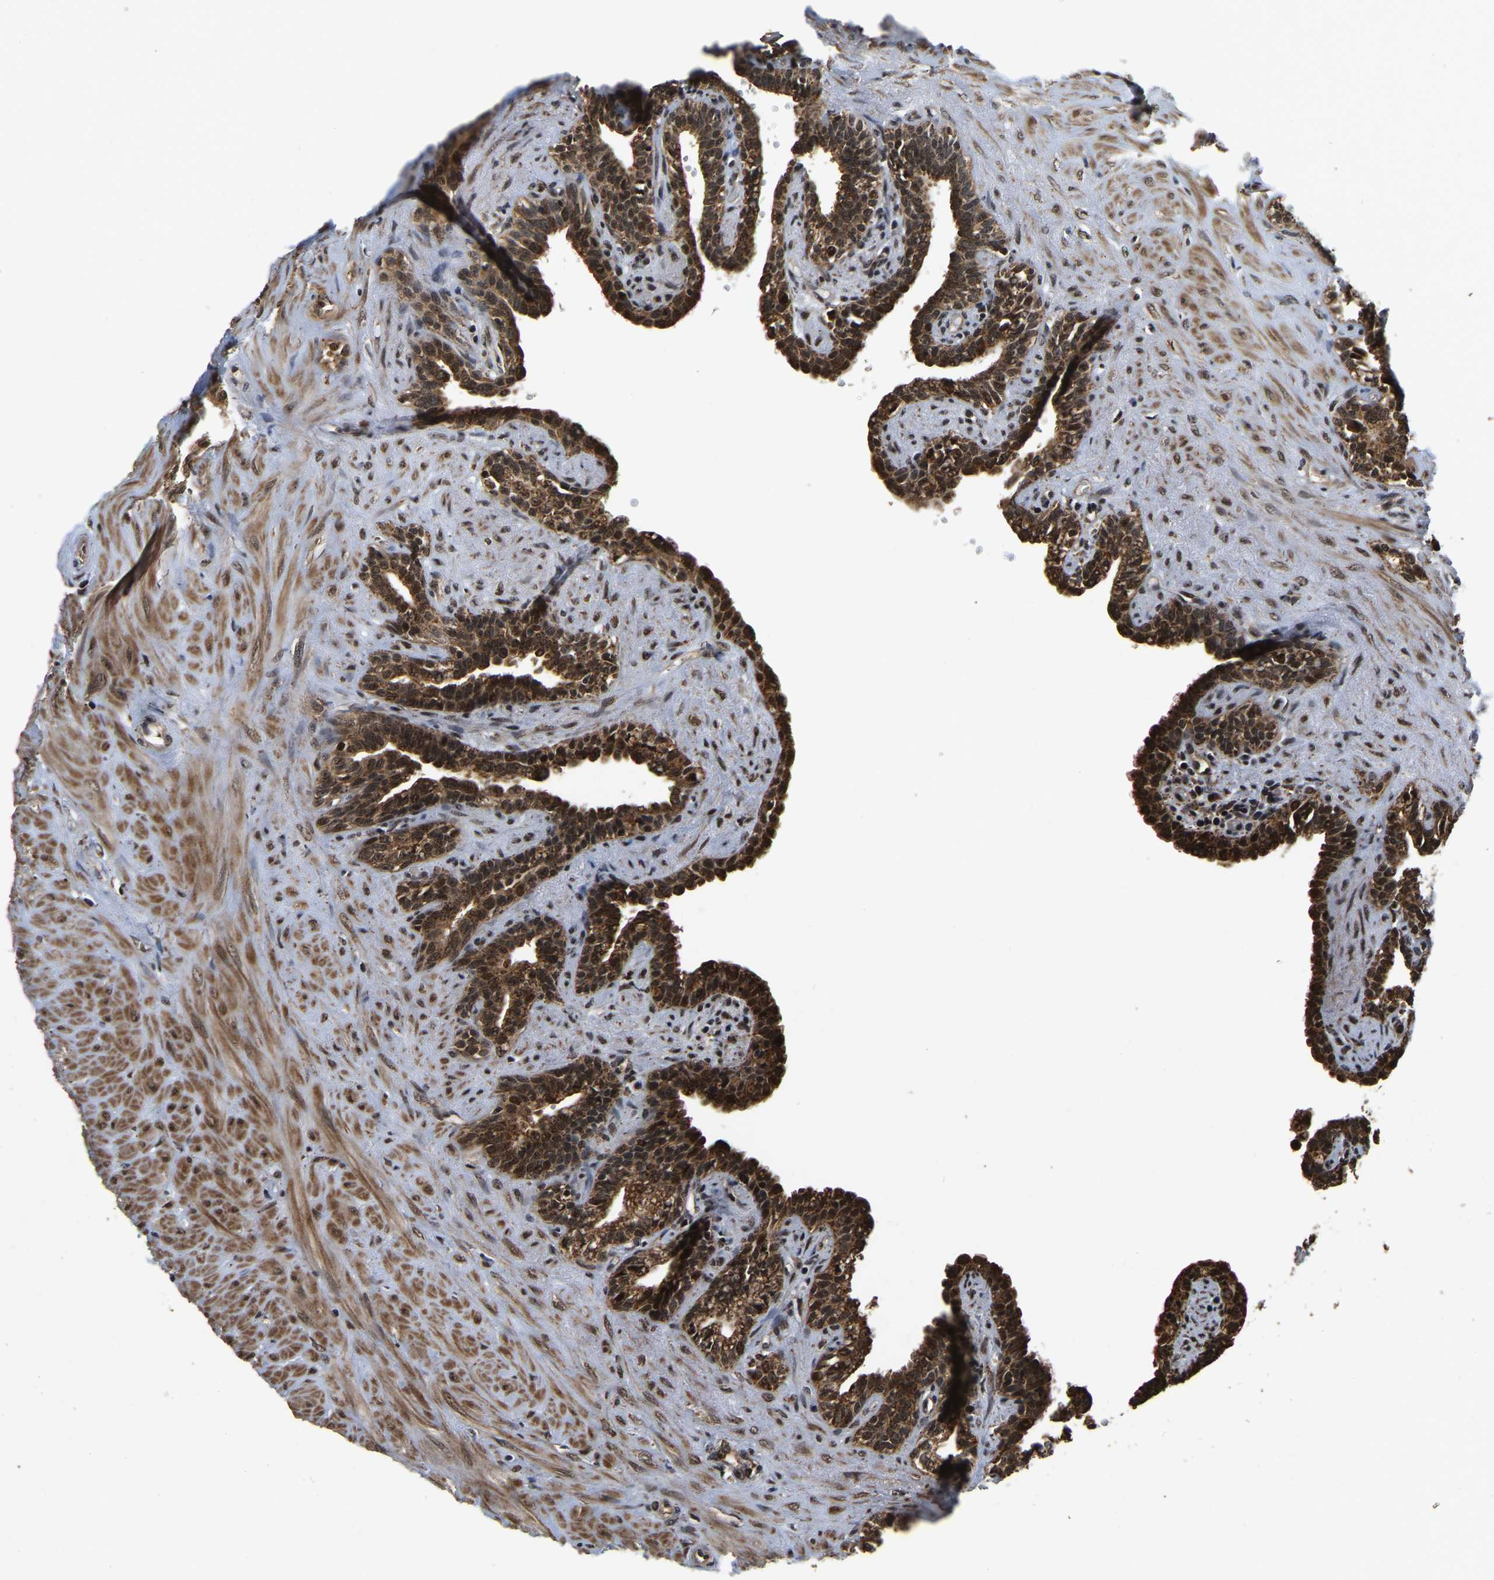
{"staining": {"intensity": "strong", "quantity": ">75%", "location": "cytoplasmic/membranous,nuclear"}, "tissue": "seminal vesicle", "cell_type": "Glandular cells", "image_type": "normal", "snomed": [{"axis": "morphology", "description": "Normal tissue, NOS"}, {"axis": "morphology", "description": "Adenocarcinoma, High grade"}, {"axis": "topography", "description": "Prostate"}, {"axis": "topography", "description": "Seminal veicle"}], "caption": "Strong cytoplasmic/membranous,nuclear expression for a protein is identified in approximately >75% of glandular cells of unremarkable seminal vesicle using immunohistochemistry.", "gene": "CIAO1", "patient": {"sex": "male", "age": 55}}